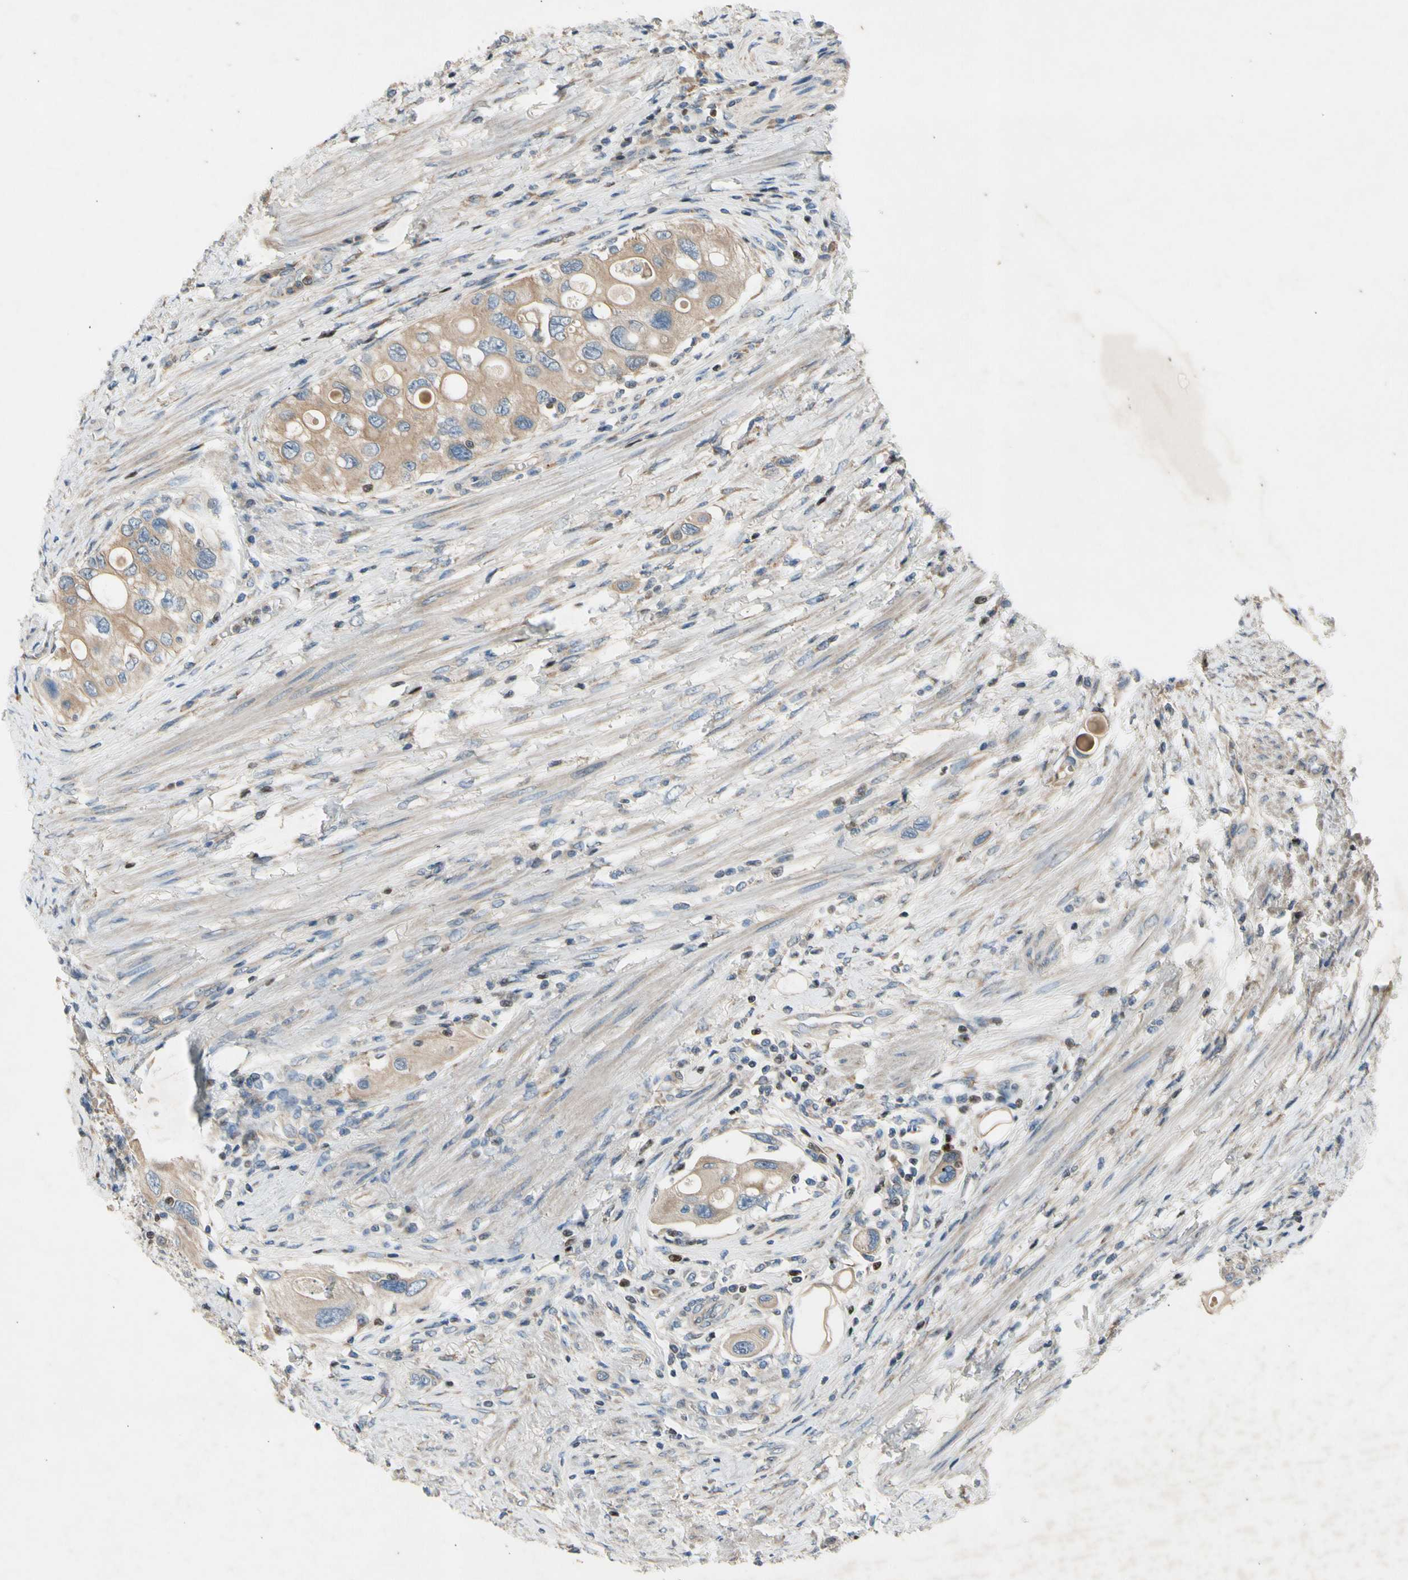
{"staining": {"intensity": "weak", "quantity": ">75%", "location": "cytoplasmic/membranous"}, "tissue": "urothelial cancer", "cell_type": "Tumor cells", "image_type": "cancer", "snomed": [{"axis": "morphology", "description": "Urothelial carcinoma, High grade"}, {"axis": "topography", "description": "Urinary bladder"}], "caption": "IHC (DAB) staining of urothelial cancer demonstrates weak cytoplasmic/membranous protein expression in approximately >75% of tumor cells. The staining is performed using DAB (3,3'-diaminobenzidine) brown chromogen to label protein expression. The nuclei are counter-stained blue using hematoxylin.", "gene": "TBX21", "patient": {"sex": "female", "age": 56}}